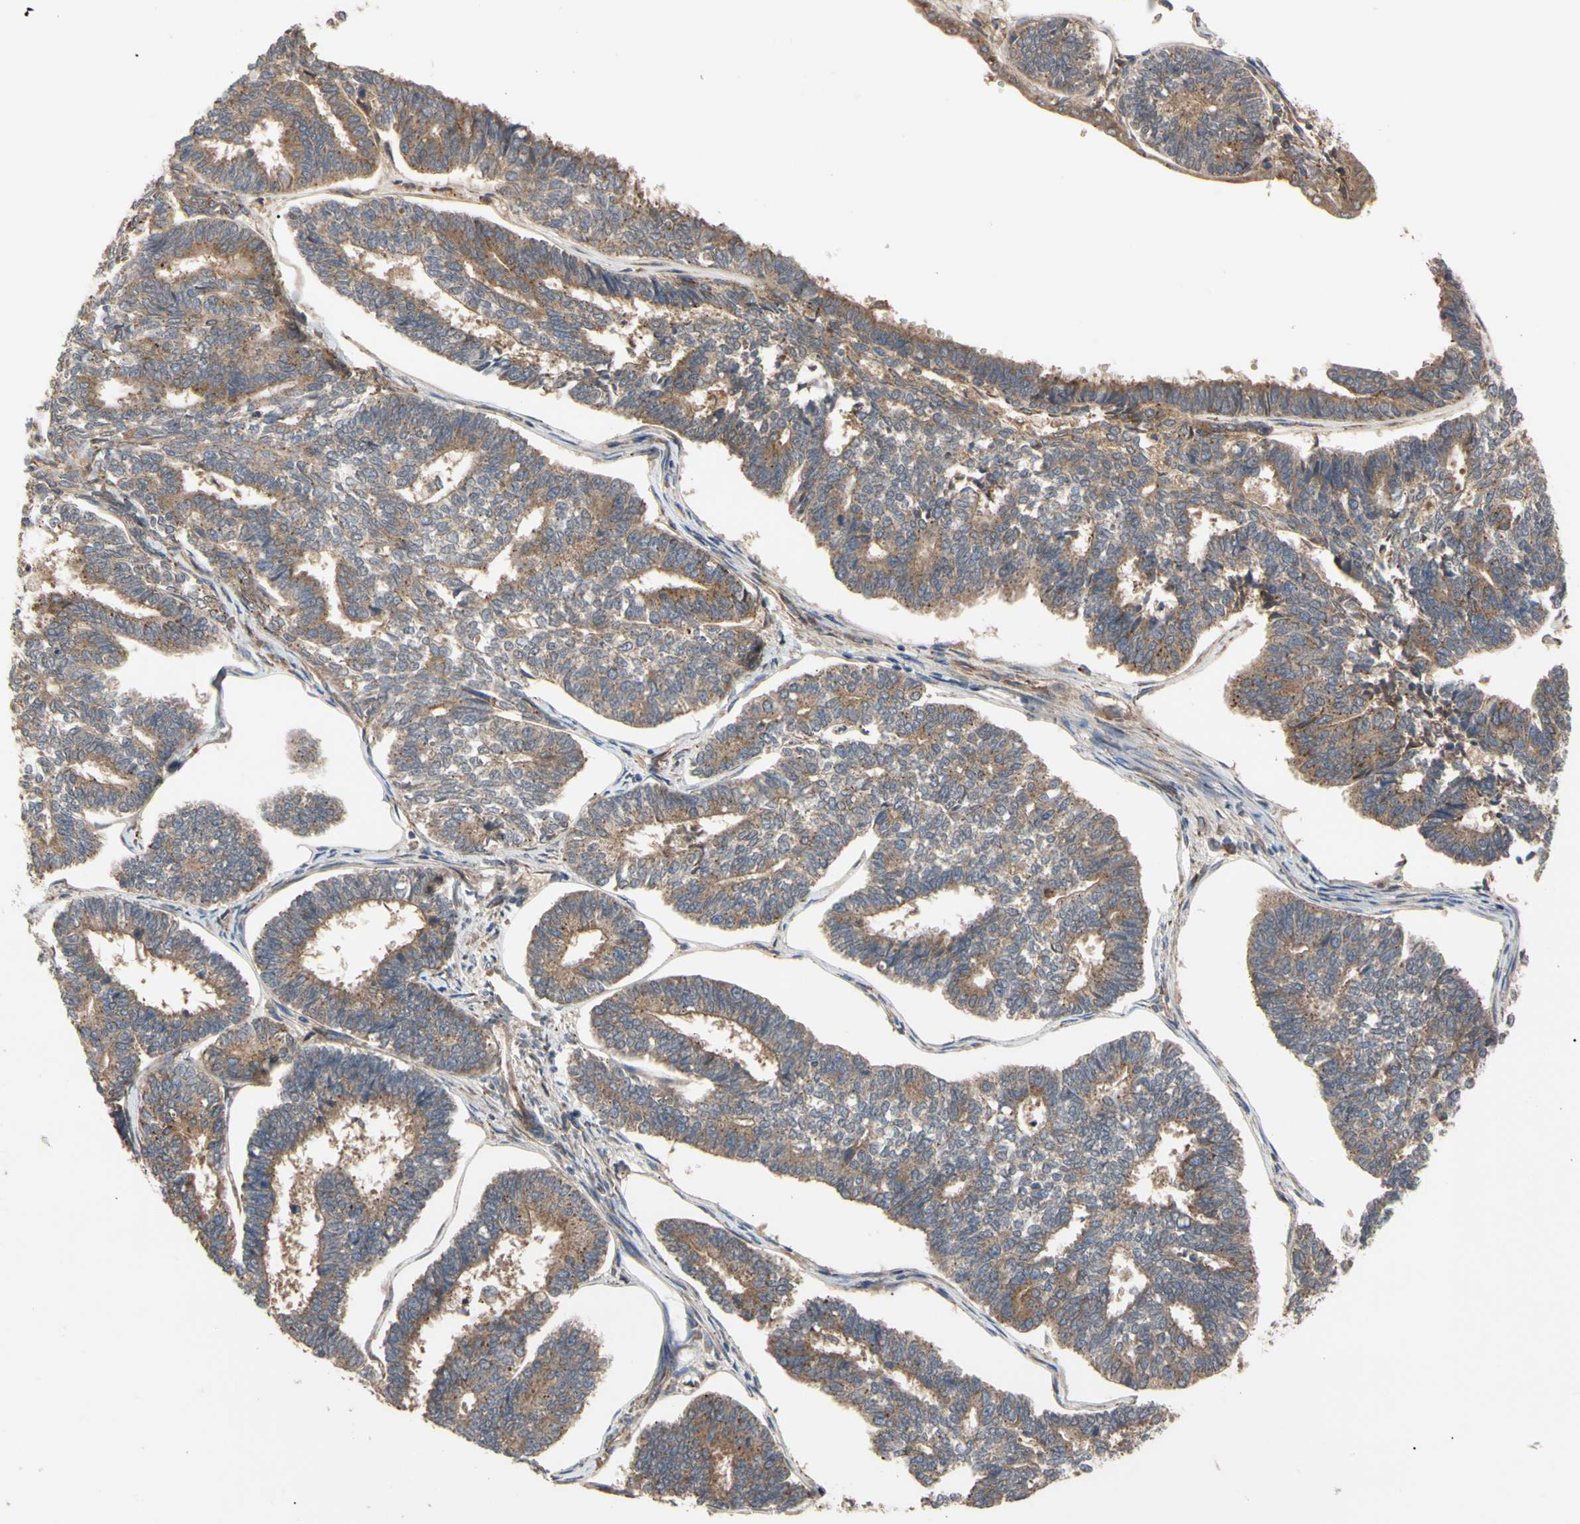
{"staining": {"intensity": "moderate", "quantity": ">75%", "location": "cytoplasmic/membranous"}, "tissue": "endometrial cancer", "cell_type": "Tumor cells", "image_type": "cancer", "snomed": [{"axis": "morphology", "description": "Adenocarcinoma, NOS"}, {"axis": "topography", "description": "Endometrium"}], "caption": "The histopathology image demonstrates staining of endometrial cancer (adenocarcinoma), revealing moderate cytoplasmic/membranous protein expression (brown color) within tumor cells. (brown staining indicates protein expression, while blue staining denotes nuclei).", "gene": "CYTIP", "patient": {"sex": "female", "age": 70}}